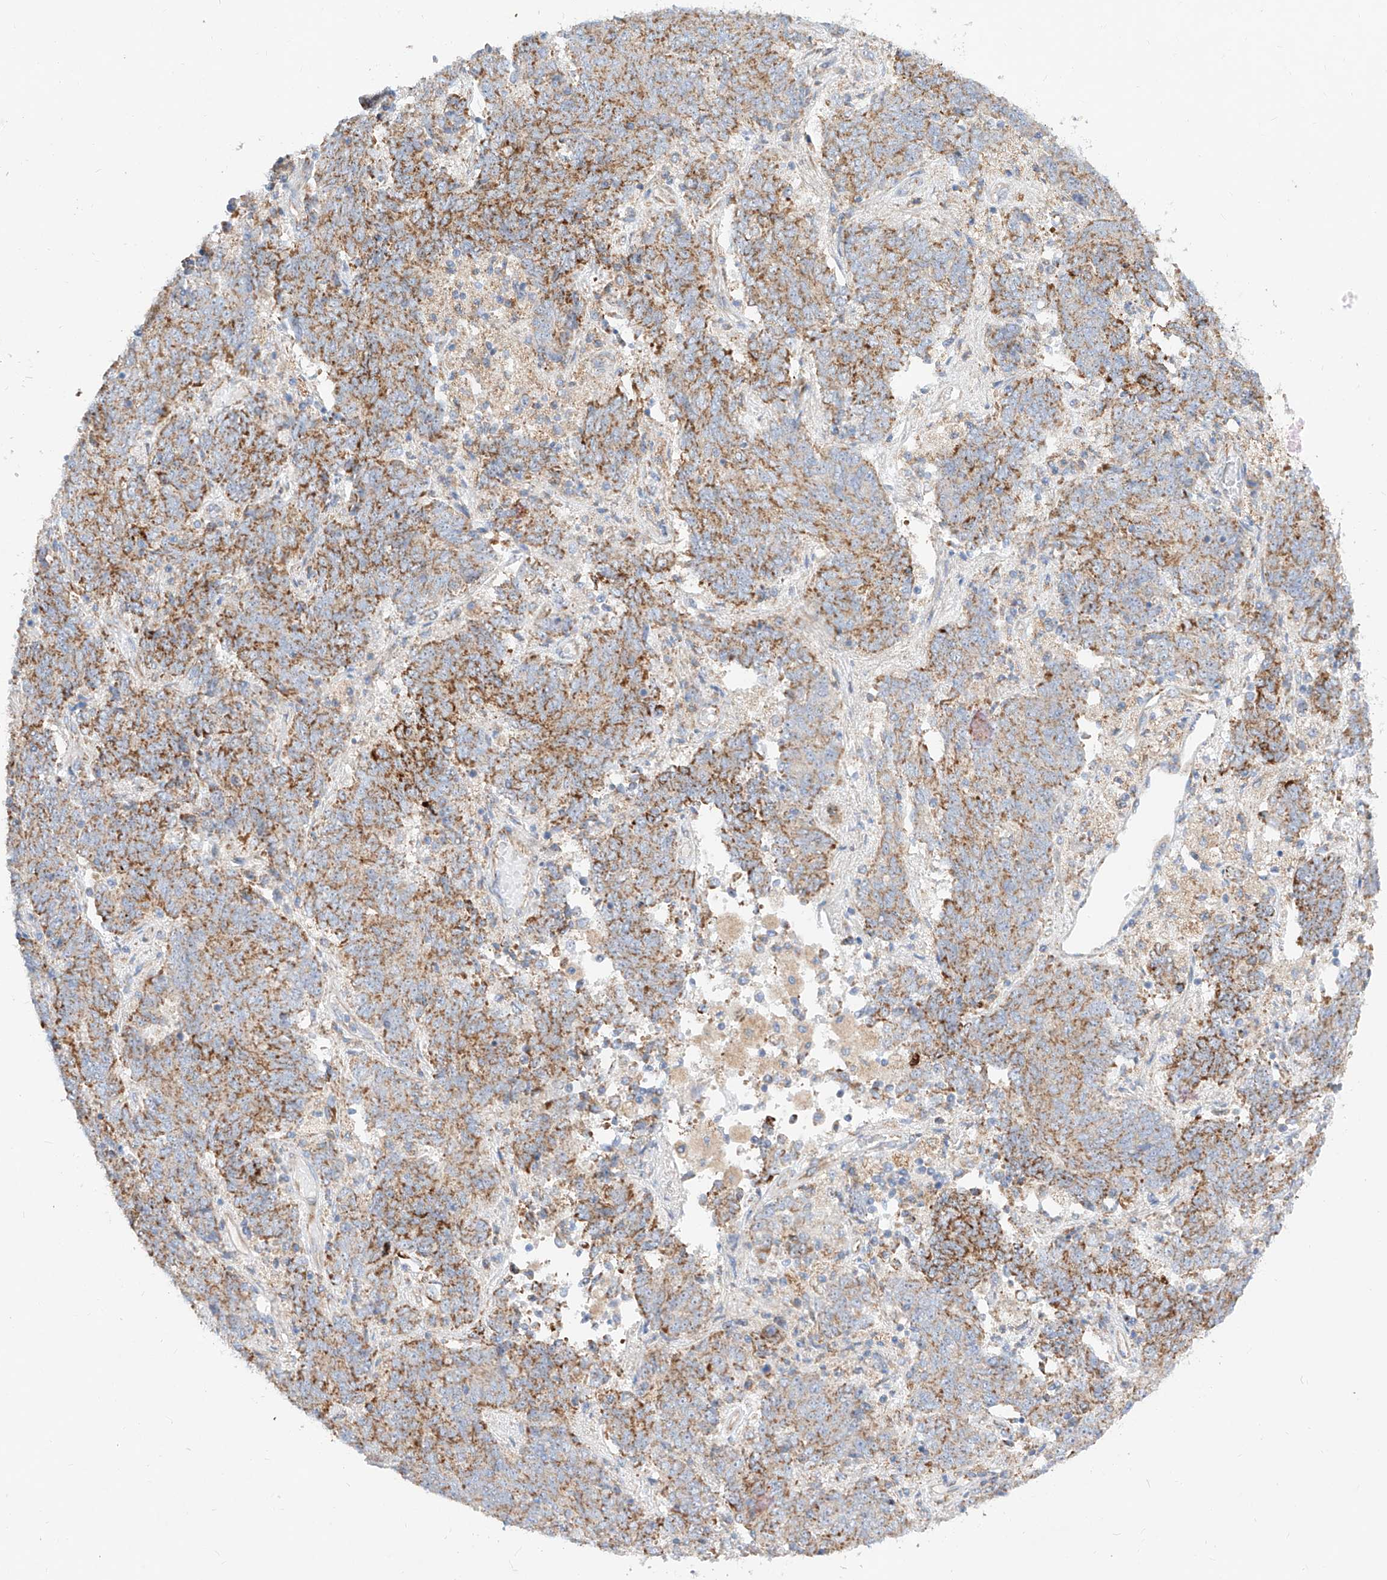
{"staining": {"intensity": "strong", "quantity": ">75%", "location": "cytoplasmic/membranous"}, "tissue": "endometrial cancer", "cell_type": "Tumor cells", "image_type": "cancer", "snomed": [{"axis": "morphology", "description": "Adenocarcinoma, NOS"}, {"axis": "topography", "description": "Endometrium"}], "caption": "Tumor cells display strong cytoplasmic/membranous staining in approximately >75% of cells in adenocarcinoma (endometrial).", "gene": "CST9", "patient": {"sex": "female", "age": 80}}